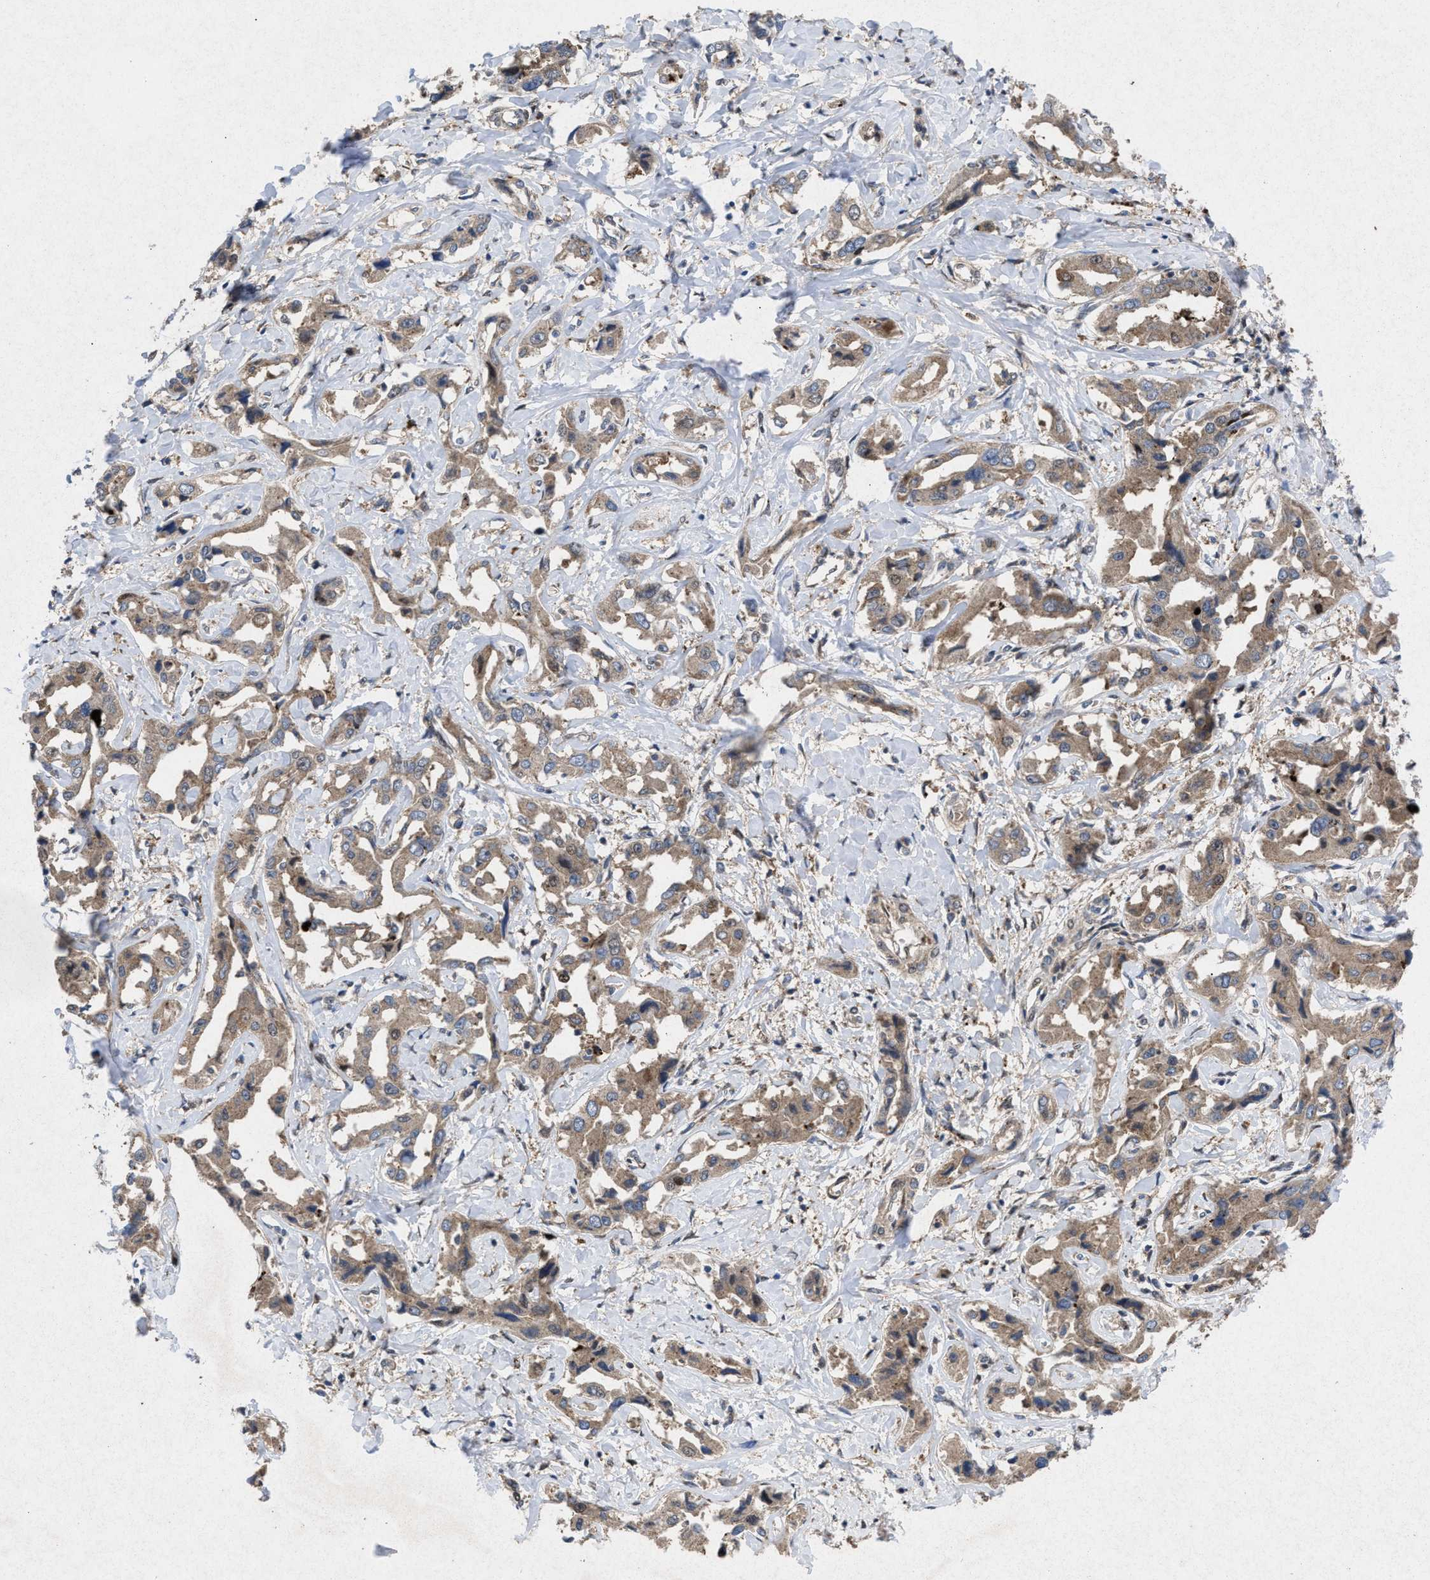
{"staining": {"intensity": "weak", "quantity": ">75%", "location": "cytoplasmic/membranous"}, "tissue": "liver cancer", "cell_type": "Tumor cells", "image_type": "cancer", "snomed": [{"axis": "morphology", "description": "Cholangiocarcinoma"}, {"axis": "topography", "description": "Liver"}], "caption": "An IHC histopathology image of tumor tissue is shown. Protein staining in brown shows weak cytoplasmic/membranous positivity in liver cancer (cholangiocarcinoma) within tumor cells. (Brightfield microscopy of DAB IHC at high magnification).", "gene": "MSI2", "patient": {"sex": "male", "age": 59}}